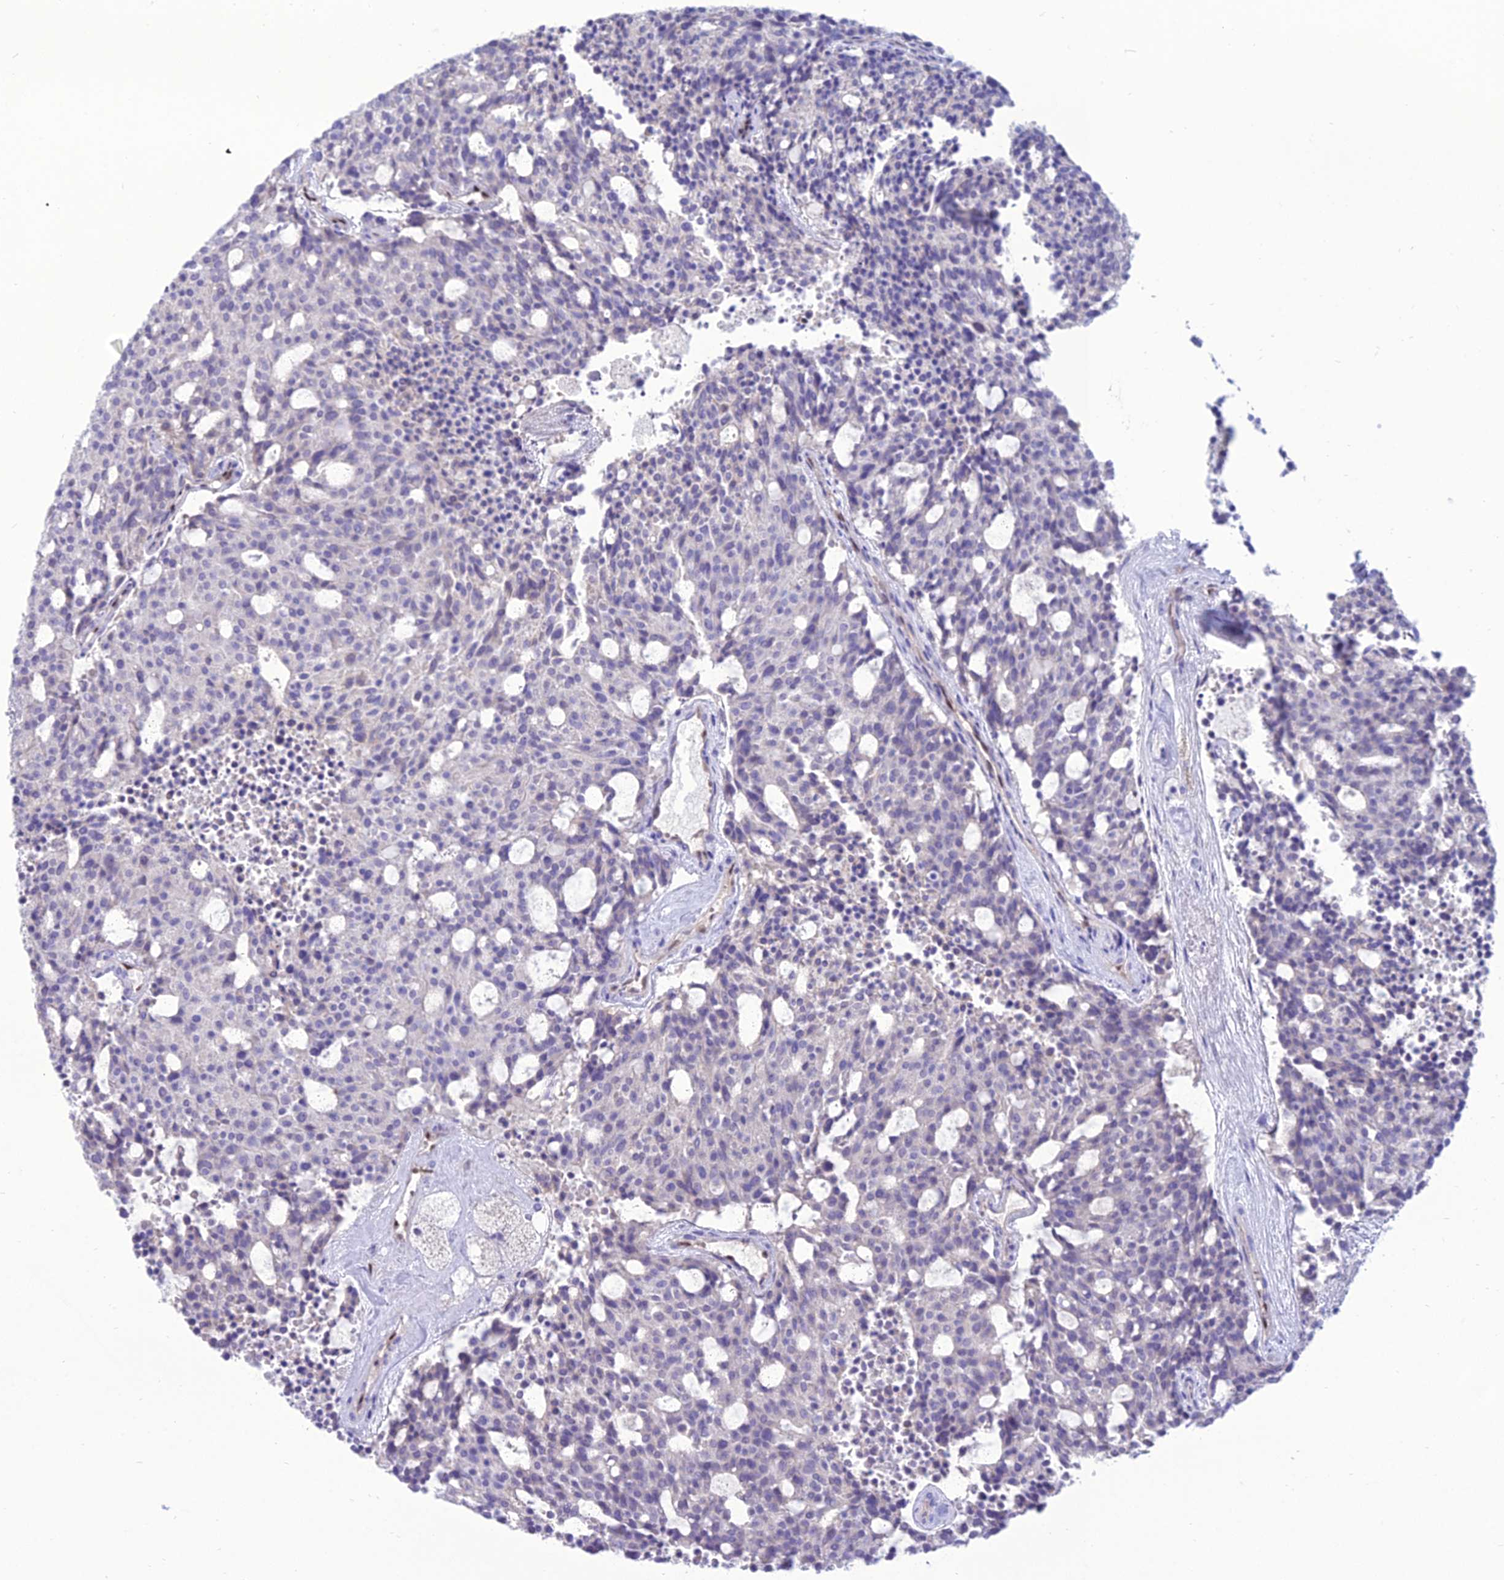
{"staining": {"intensity": "negative", "quantity": "none", "location": "none"}, "tissue": "carcinoid", "cell_type": "Tumor cells", "image_type": "cancer", "snomed": [{"axis": "morphology", "description": "Carcinoid, malignant, NOS"}, {"axis": "topography", "description": "Pancreas"}], "caption": "Tumor cells show no significant positivity in carcinoid.", "gene": "NOVA2", "patient": {"sex": "female", "age": 54}}